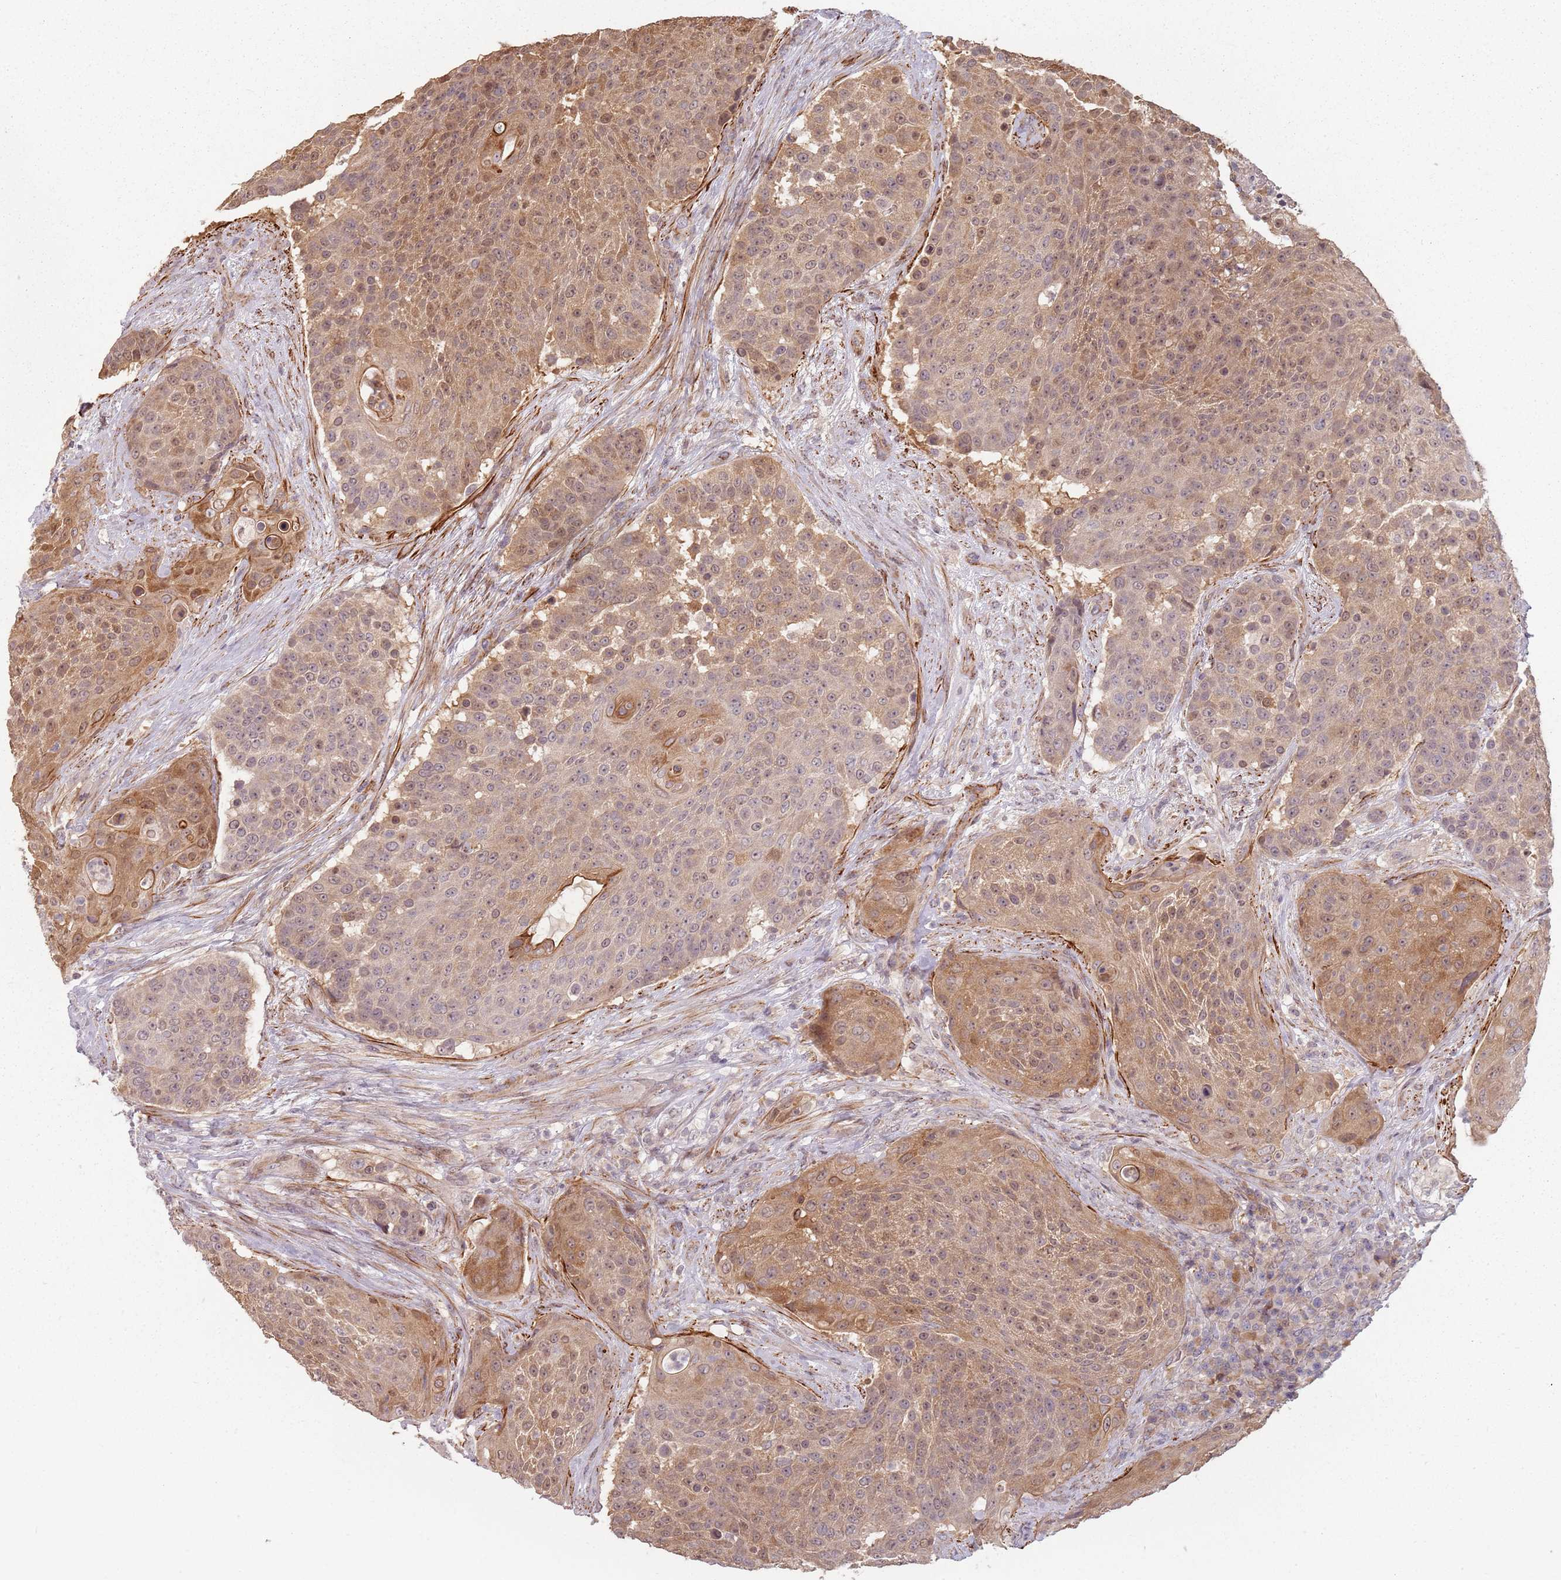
{"staining": {"intensity": "moderate", "quantity": ">75%", "location": "cytoplasmic/membranous,nuclear"}, "tissue": "urothelial cancer", "cell_type": "Tumor cells", "image_type": "cancer", "snomed": [{"axis": "morphology", "description": "Urothelial carcinoma, High grade"}, {"axis": "topography", "description": "Urinary bladder"}], "caption": "Immunohistochemical staining of urothelial cancer displays medium levels of moderate cytoplasmic/membranous and nuclear protein staining in about >75% of tumor cells.", "gene": "RPS6KA2", "patient": {"sex": "female", "age": 63}}